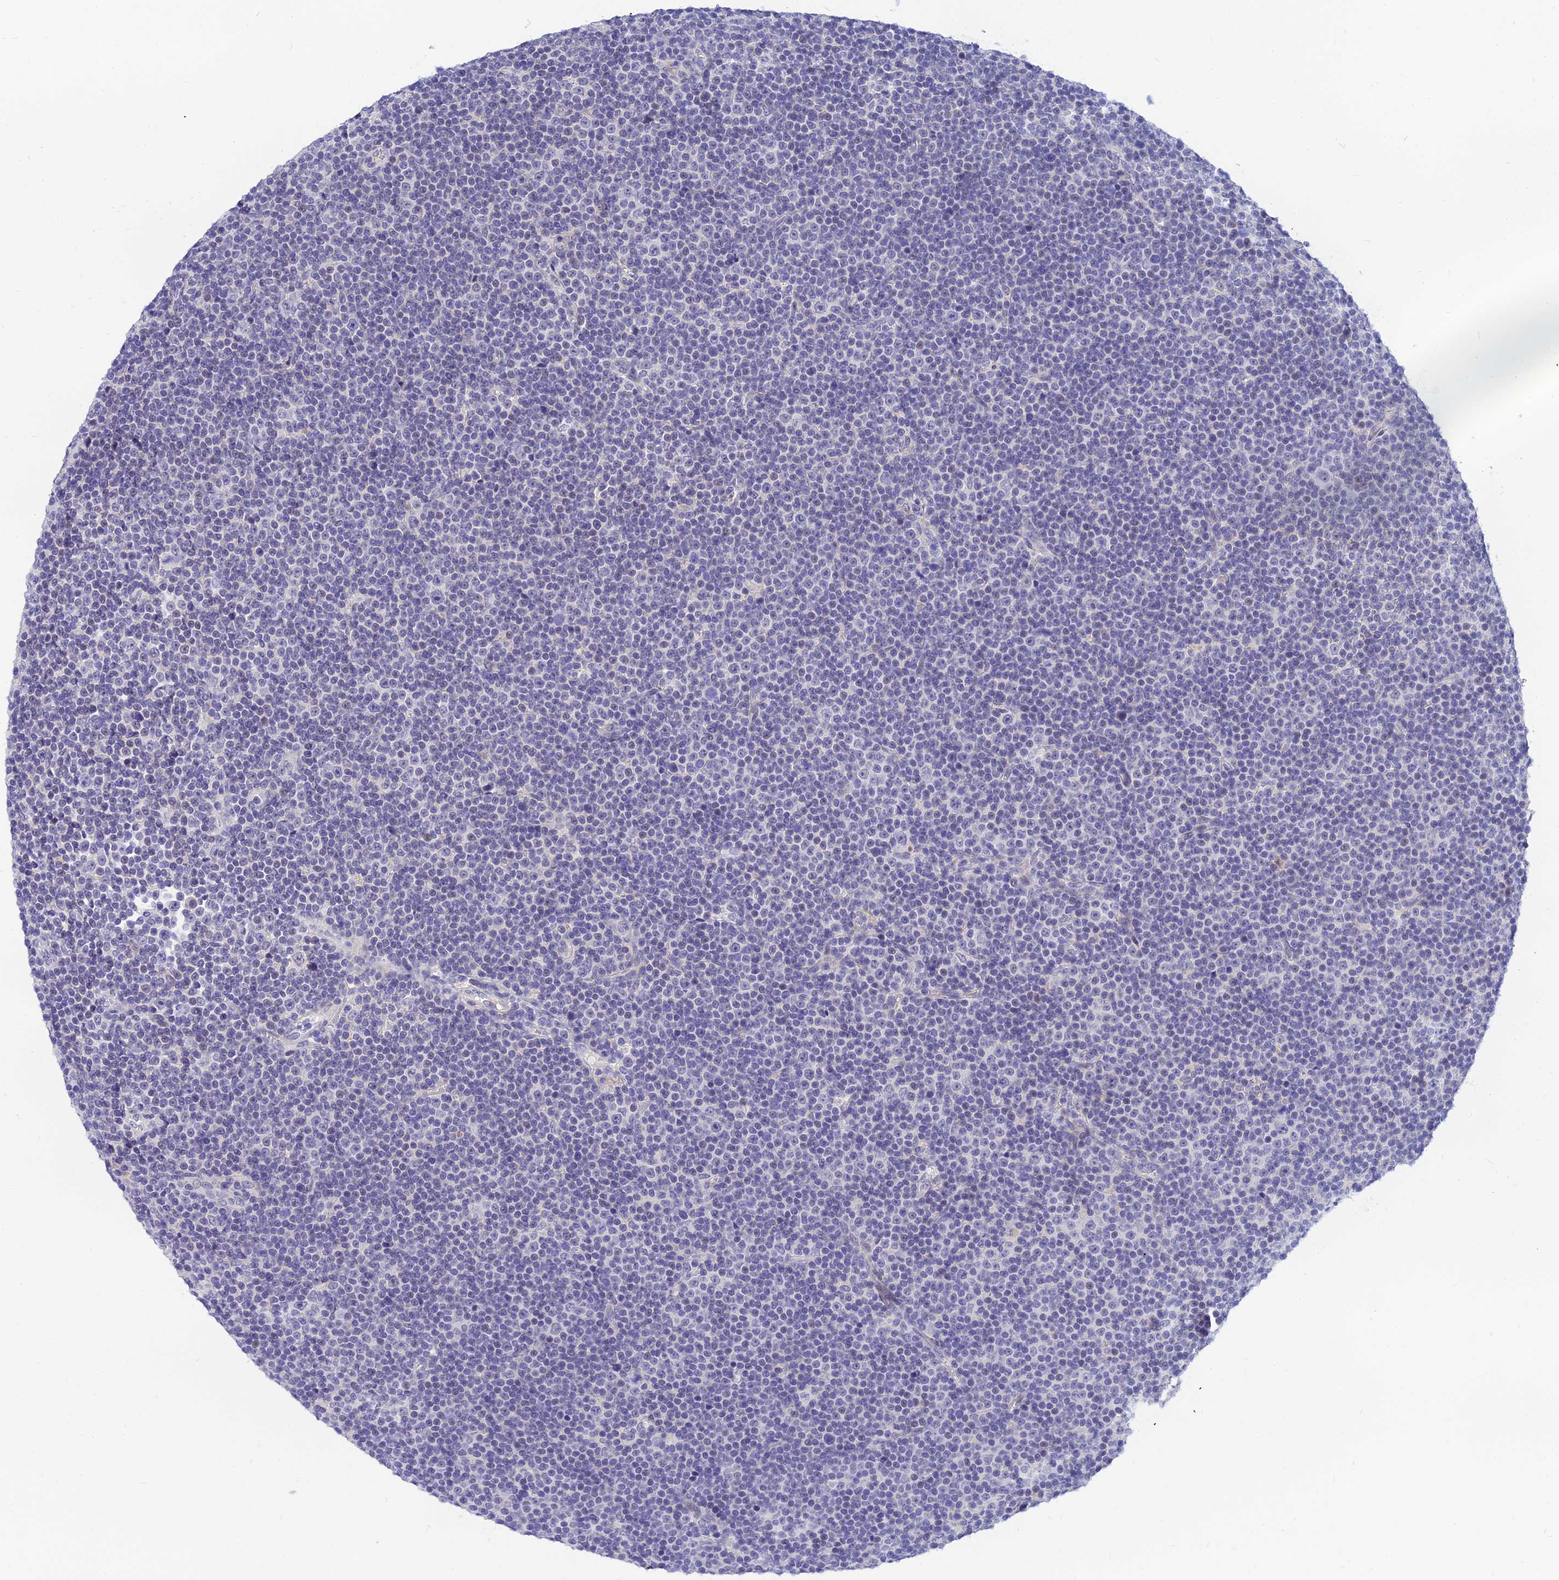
{"staining": {"intensity": "negative", "quantity": "none", "location": "none"}, "tissue": "lymphoma", "cell_type": "Tumor cells", "image_type": "cancer", "snomed": [{"axis": "morphology", "description": "Malignant lymphoma, non-Hodgkin's type, Low grade"}, {"axis": "topography", "description": "Lymph node"}], "caption": "Histopathology image shows no significant protein expression in tumor cells of low-grade malignant lymphoma, non-Hodgkin's type.", "gene": "TMEM161B", "patient": {"sex": "female", "age": 67}}